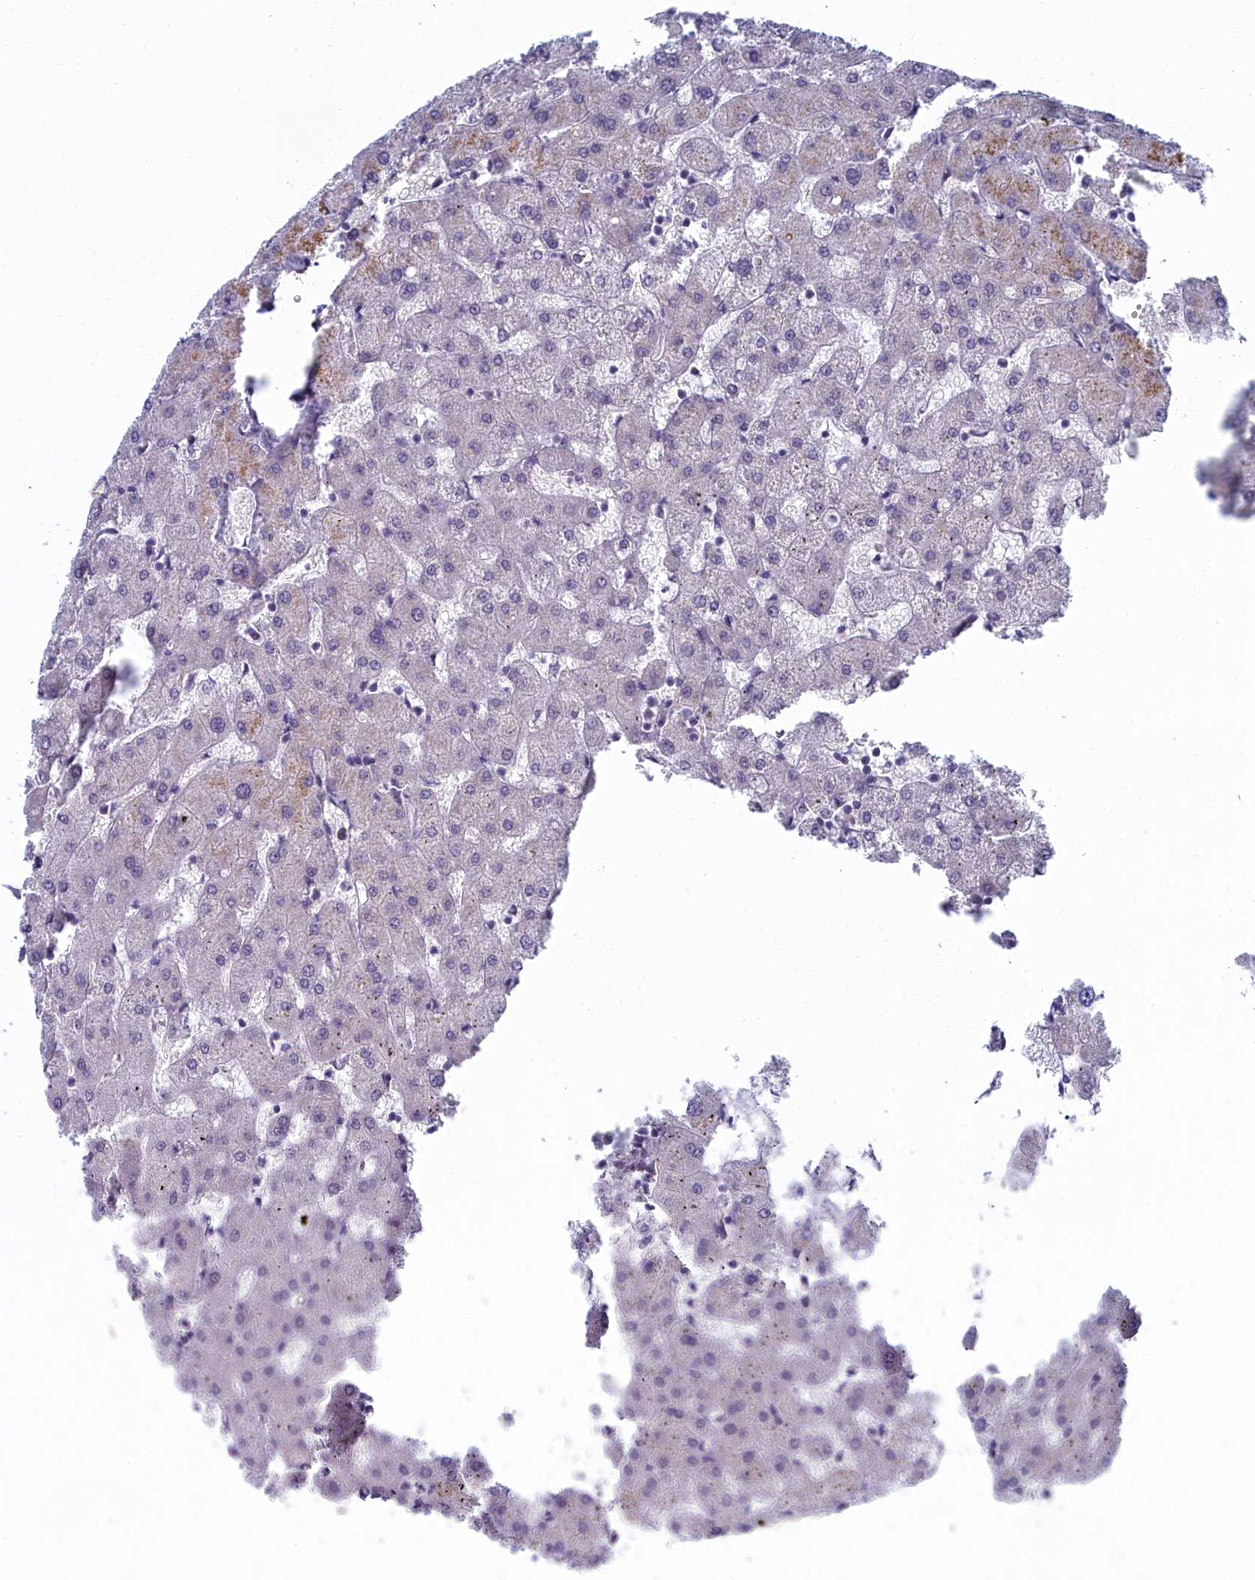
{"staining": {"intensity": "negative", "quantity": "none", "location": "none"}, "tissue": "liver", "cell_type": "Cholangiocytes", "image_type": "normal", "snomed": [{"axis": "morphology", "description": "Normal tissue, NOS"}, {"axis": "topography", "description": "Liver"}], "caption": "Liver was stained to show a protein in brown. There is no significant positivity in cholangiocytes. Brightfield microscopy of immunohistochemistry stained with DAB (brown) and hematoxylin (blue), captured at high magnification.", "gene": "DNAJC17", "patient": {"sex": "female", "age": 63}}